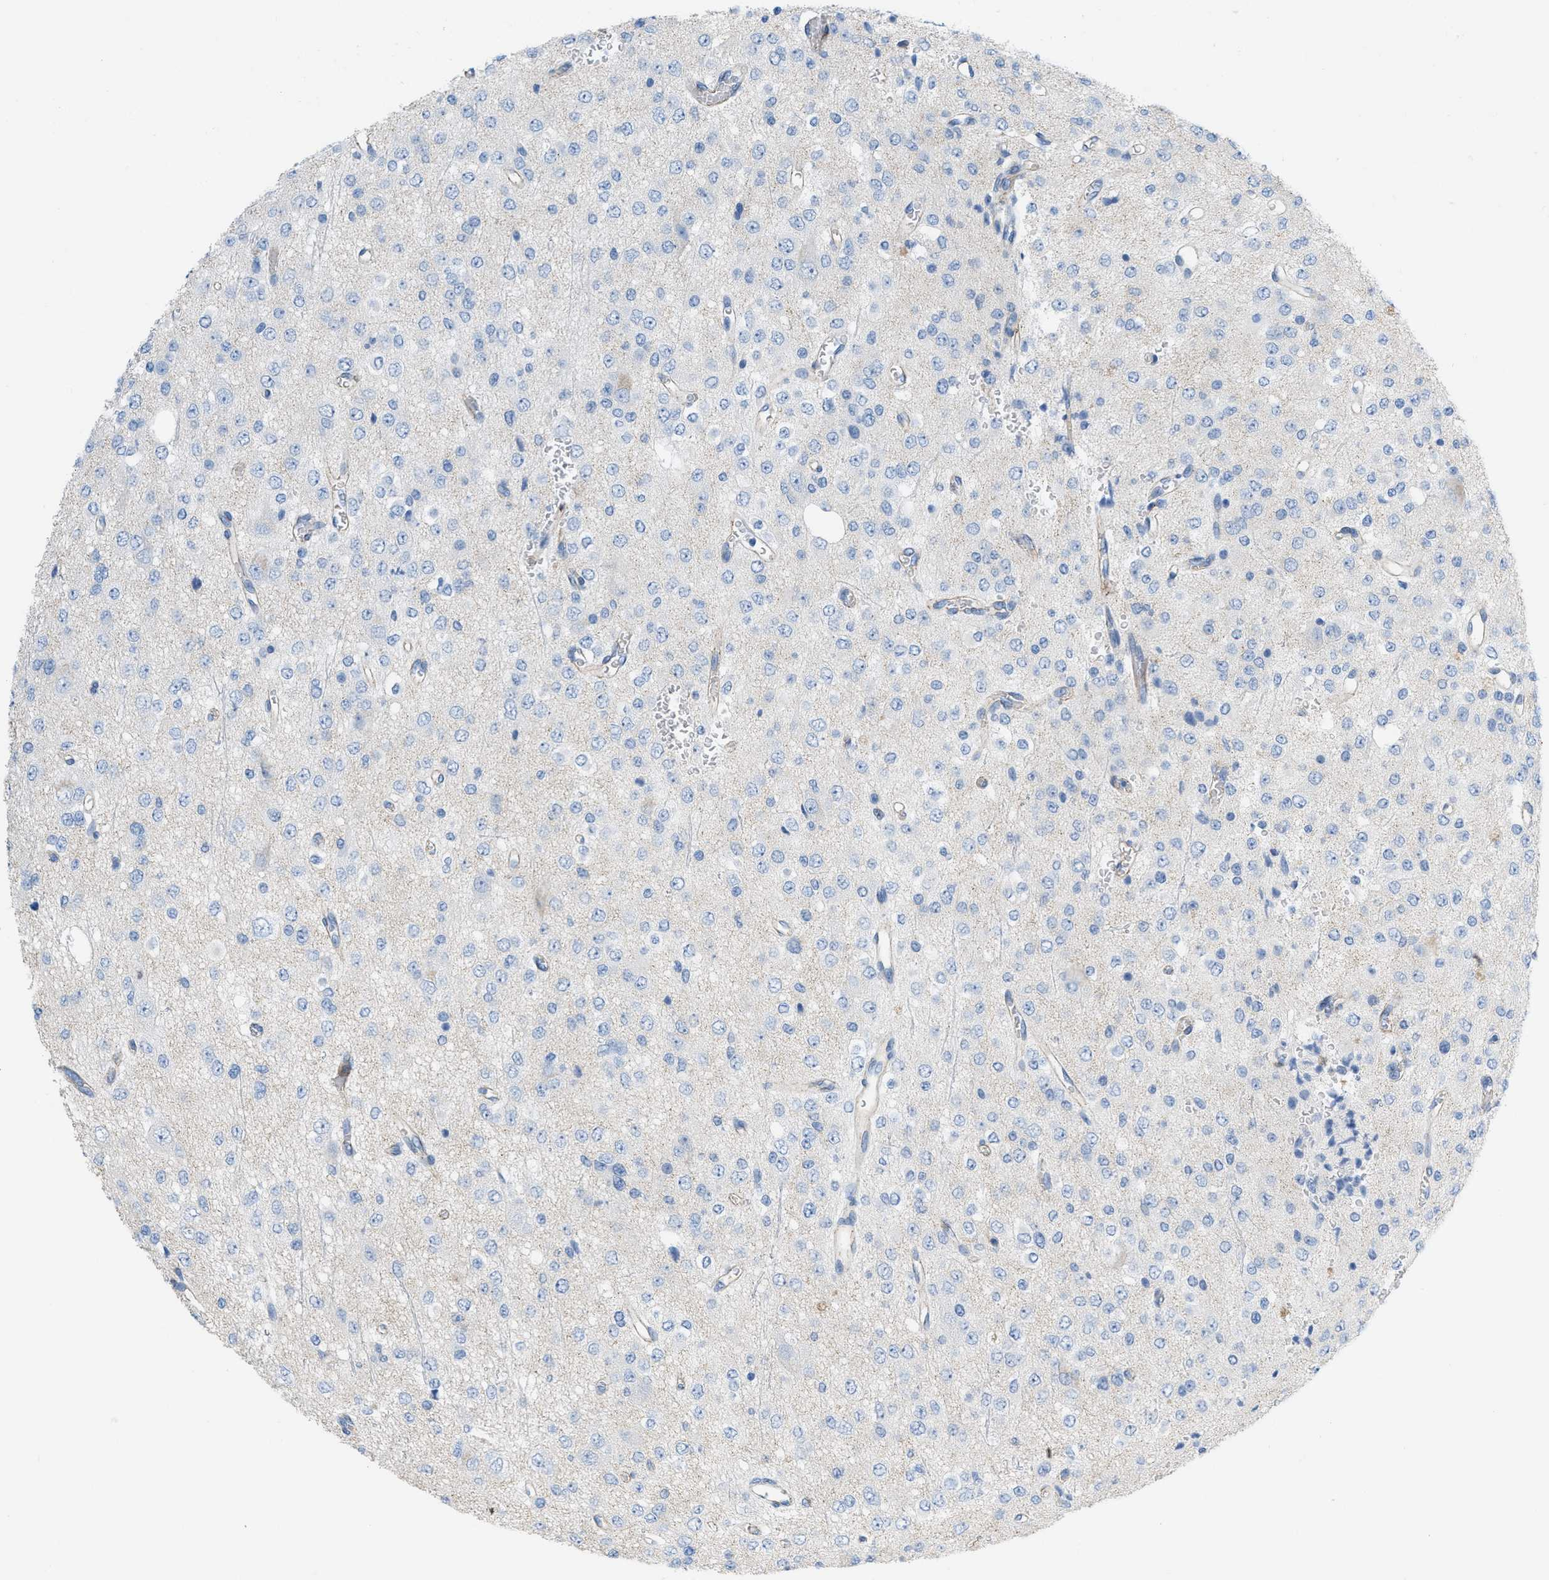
{"staining": {"intensity": "negative", "quantity": "none", "location": "none"}, "tissue": "glioma", "cell_type": "Tumor cells", "image_type": "cancer", "snomed": [{"axis": "morphology", "description": "Glioma, malignant, Low grade"}, {"axis": "topography", "description": "Brain"}], "caption": "This is an IHC image of human malignant low-grade glioma. There is no staining in tumor cells.", "gene": "CRB3", "patient": {"sex": "male", "age": 38}}